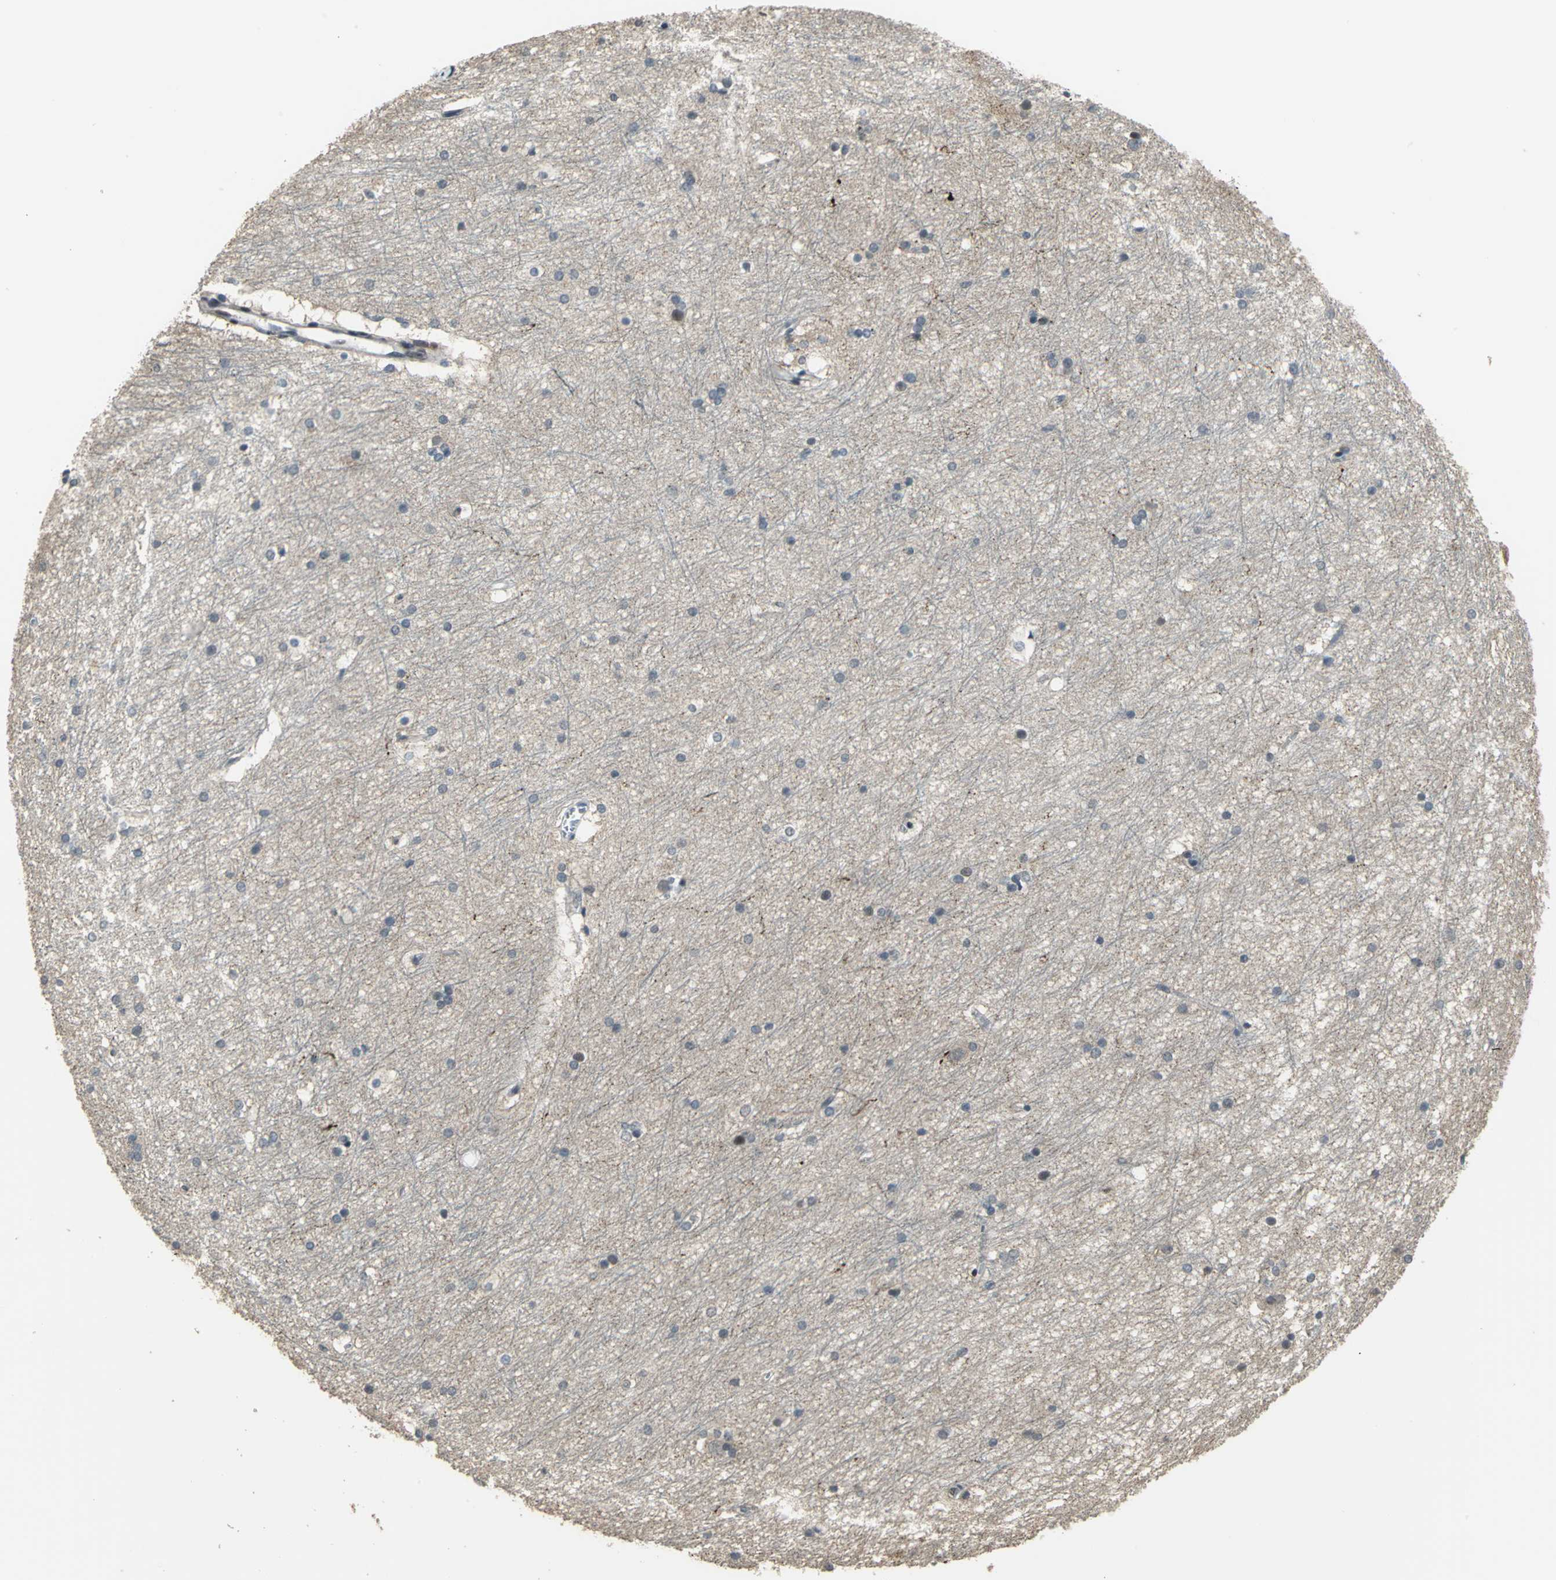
{"staining": {"intensity": "weak", "quantity": "<25%", "location": "cytoplasmic/membranous"}, "tissue": "hippocampus", "cell_type": "Glial cells", "image_type": "normal", "snomed": [{"axis": "morphology", "description": "Normal tissue, NOS"}, {"axis": "topography", "description": "Hippocampus"}], "caption": "The photomicrograph reveals no significant expression in glial cells of hippocampus. The staining was performed using DAB to visualize the protein expression in brown, while the nuclei were stained in blue with hematoxylin (Magnification: 20x).", "gene": "ELF2", "patient": {"sex": "female", "age": 19}}